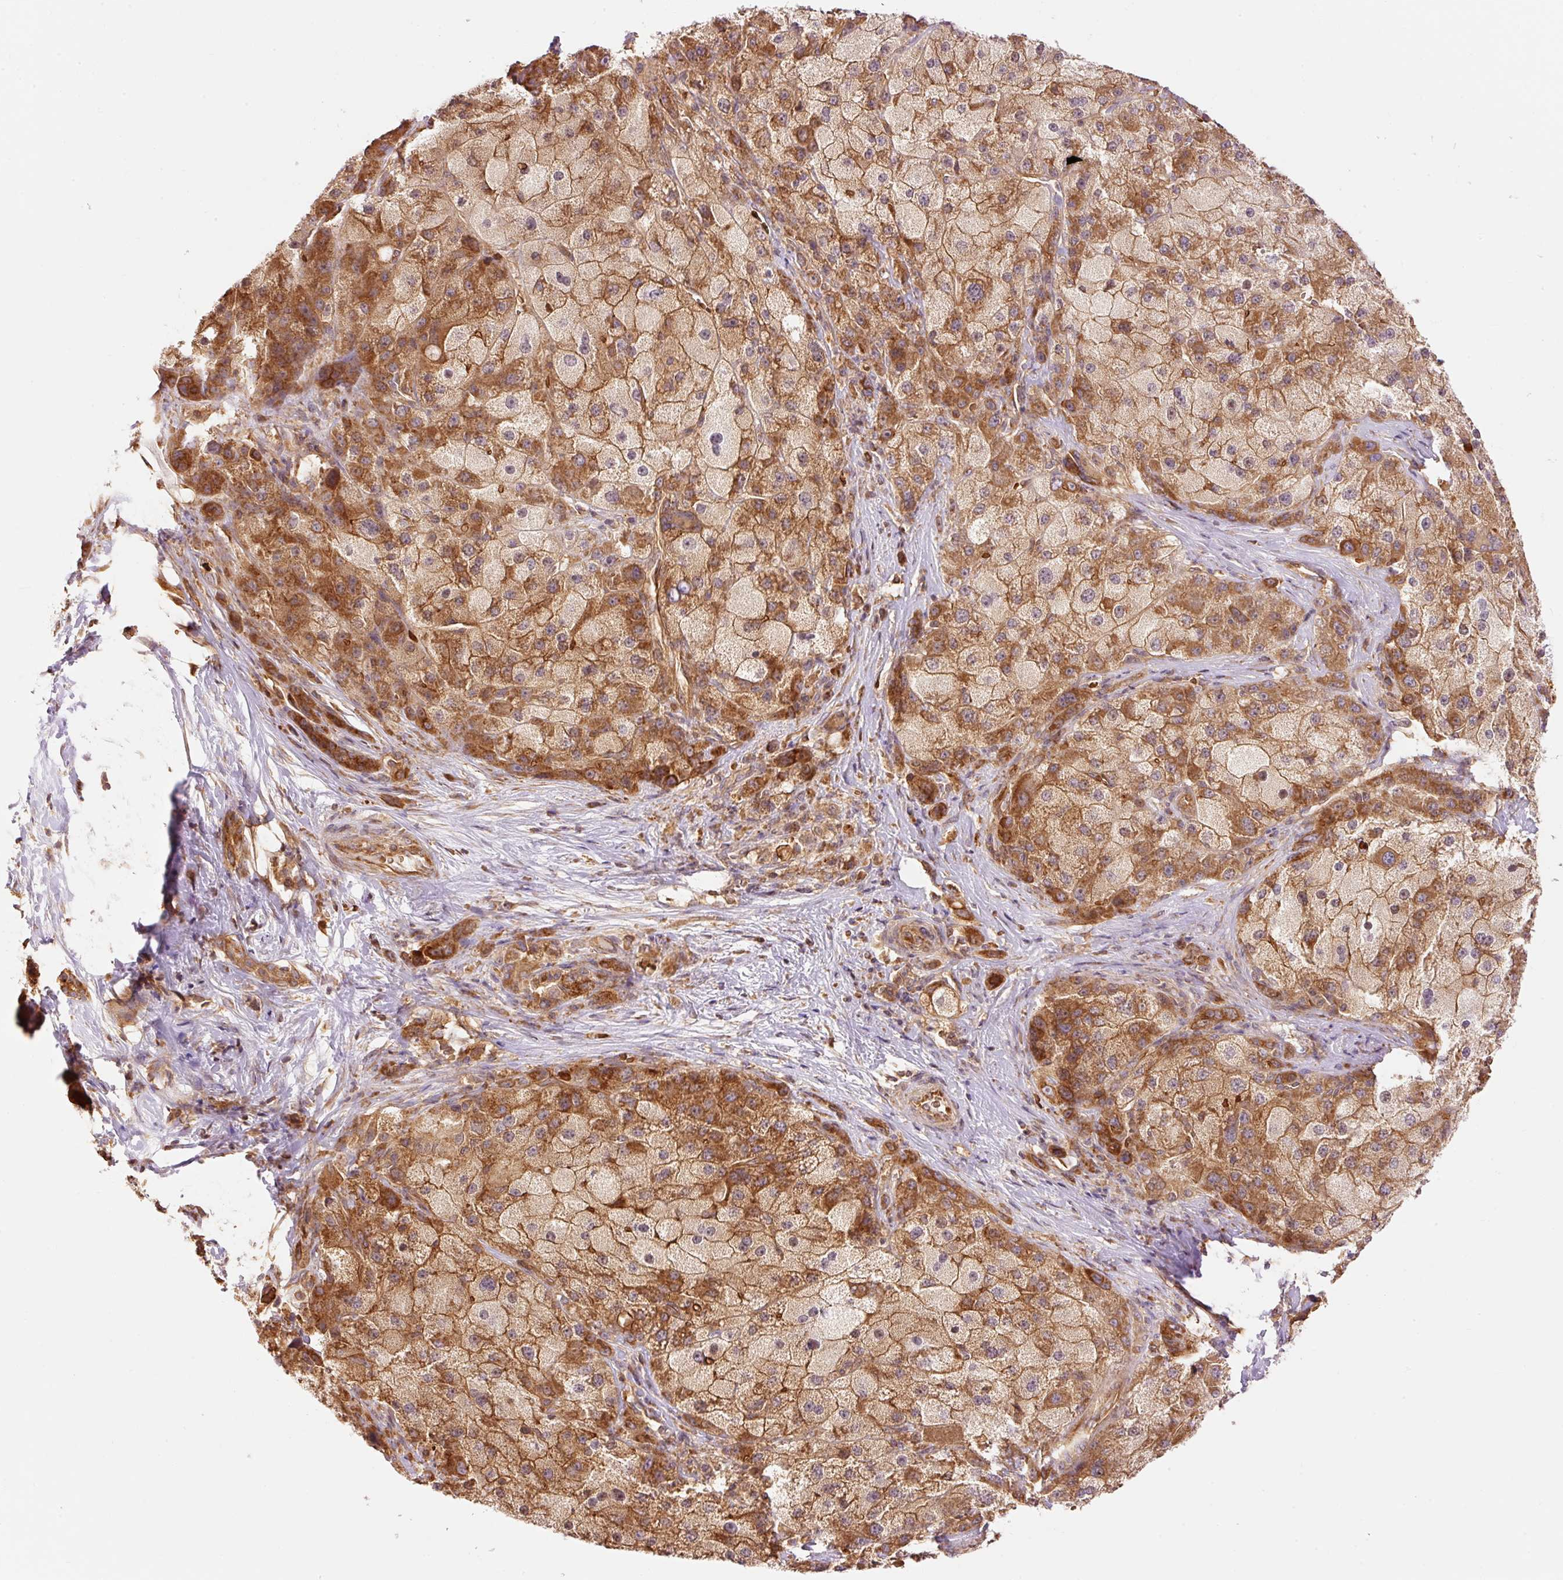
{"staining": {"intensity": "moderate", "quantity": "25%-75%", "location": "cytoplasmic/membranous"}, "tissue": "liver cancer", "cell_type": "Tumor cells", "image_type": "cancer", "snomed": [{"axis": "morphology", "description": "Carcinoma, Hepatocellular, NOS"}, {"axis": "topography", "description": "Liver"}], "caption": "Liver cancer (hepatocellular carcinoma) tissue demonstrates moderate cytoplasmic/membranous staining in approximately 25%-75% of tumor cells Nuclei are stained in blue.", "gene": "ADCY4", "patient": {"sex": "male", "age": 67}}